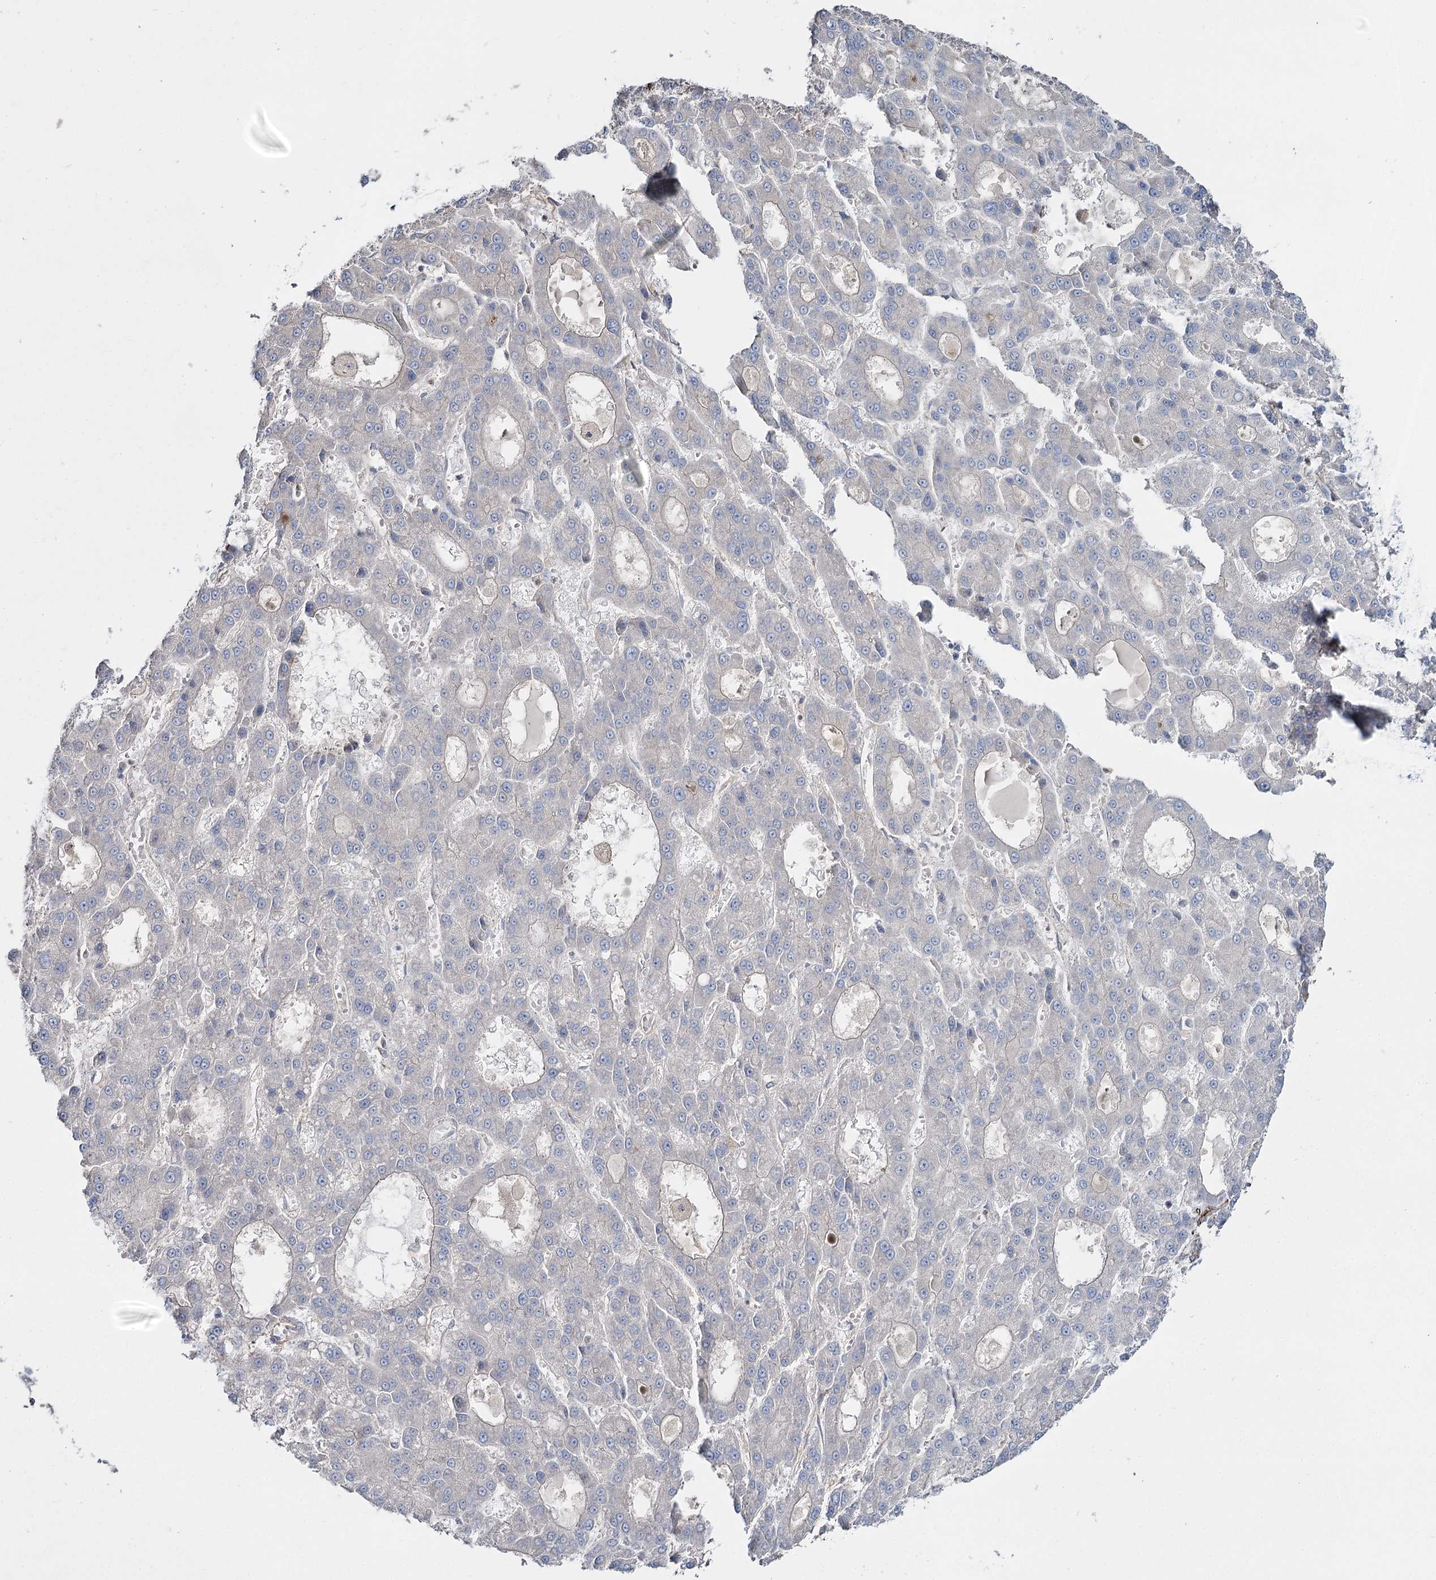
{"staining": {"intensity": "negative", "quantity": "none", "location": "none"}, "tissue": "liver cancer", "cell_type": "Tumor cells", "image_type": "cancer", "snomed": [{"axis": "morphology", "description": "Carcinoma, Hepatocellular, NOS"}, {"axis": "topography", "description": "Liver"}], "caption": "This is a image of immunohistochemistry (IHC) staining of hepatocellular carcinoma (liver), which shows no staining in tumor cells.", "gene": "SUMF1", "patient": {"sex": "male", "age": 70}}